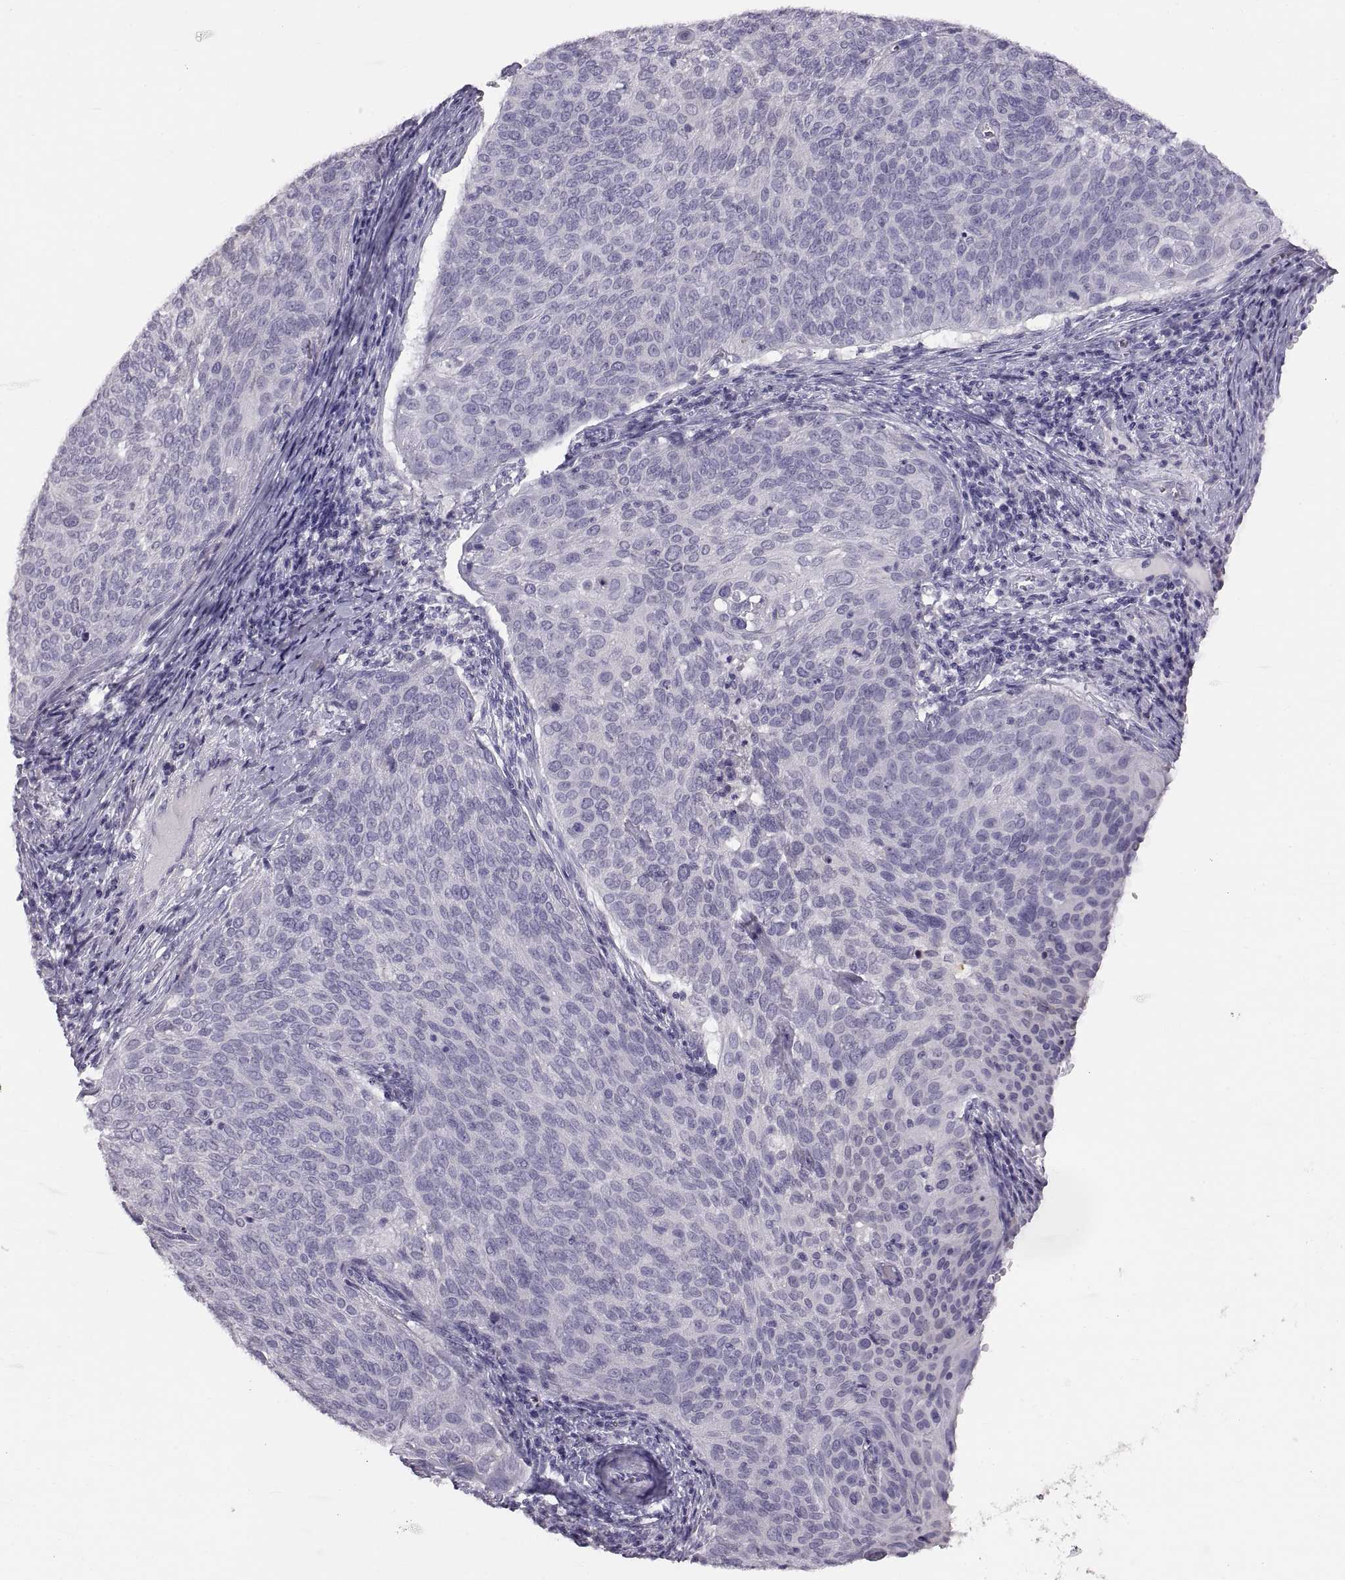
{"staining": {"intensity": "negative", "quantity": "none", "location": "none"}, "tissue": "cervical cancer", "cell_type": "Tumor cells", "image_type": "cancer", "snomed": [{"axis": "morphology", "description": "Squamous cell carcinoma, NOS"}, {"axis": "topography", "description": "Cervix"}], "caption": "Micrograph shows no significant protein positivity in tumor cells of squamous cell carcinoma (cervical). The staining was performed using DAB (3,3'-diaminobenzidine) to visualize the protein expression in brown, while the nuclei were stained in blue with hematoxylin (Magnification: 20x).", "gene": "WBP2NL", "patient": {"sex": "female", "age": 39}}